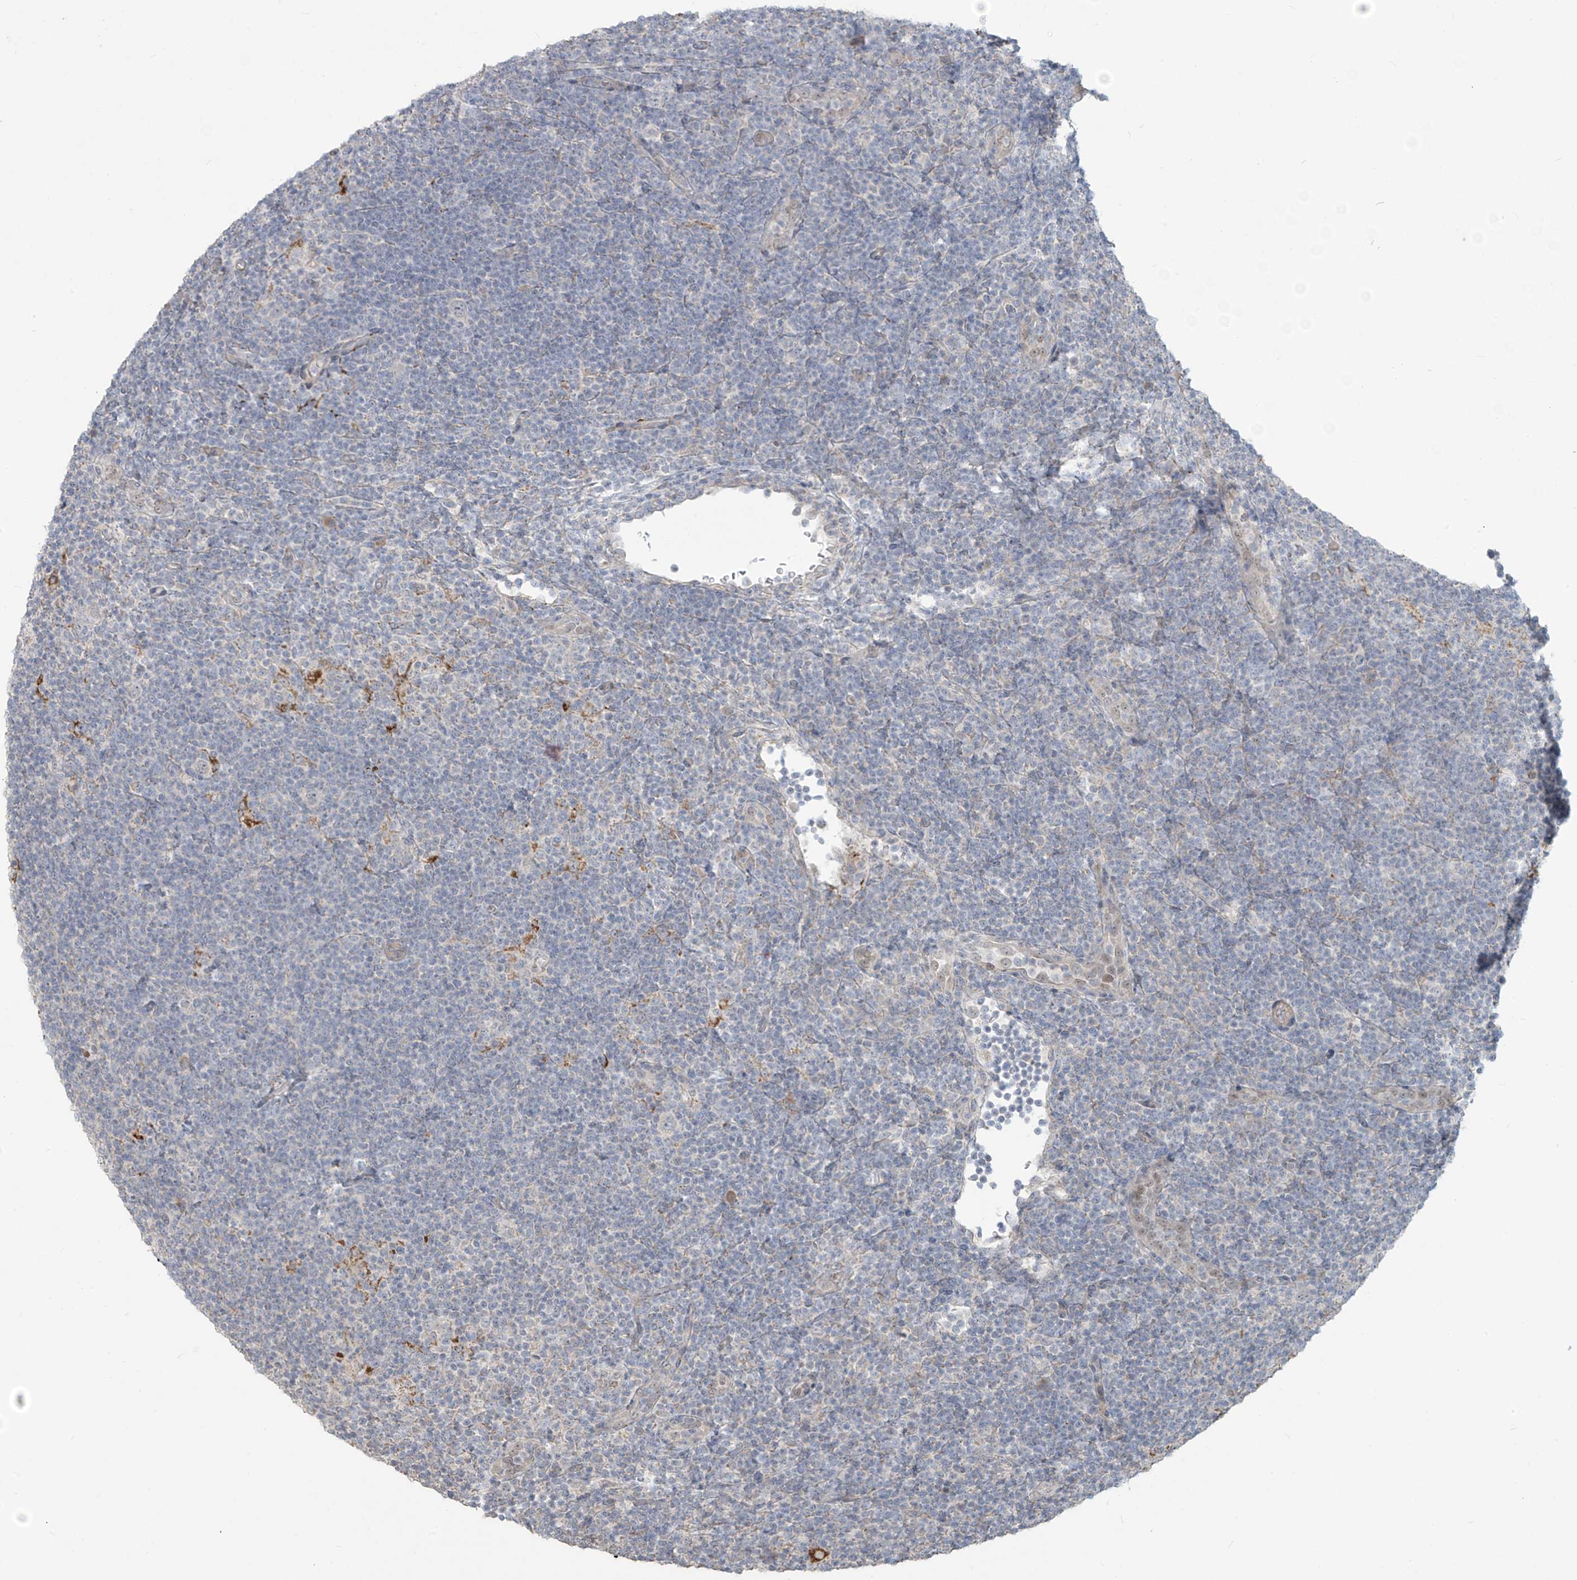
{"staining": {"intensity": "negative", "quantity": "none", "location": "none"}, "tissue": "lymphoma", "cell_type": "Tumor cells", "image_type": "cancer", "snomed": [{"axis": "morphology", "description": "Hodgkin's disease, NOS"}, {"axis": "topography", "description": "Lymph node"}], "caption": "A high-resolution micrograph shows IHC staining of Hodgkin's disease, which displays no significant positivity in tumor cells. Brightfield microscopy of immunohistochemistry (IHC) stained with DAB (brown) and hematoxylin (blue), captured at high magnification.", "gene": "MAGIX", "patient": {"sex": "female", "age": 57}}